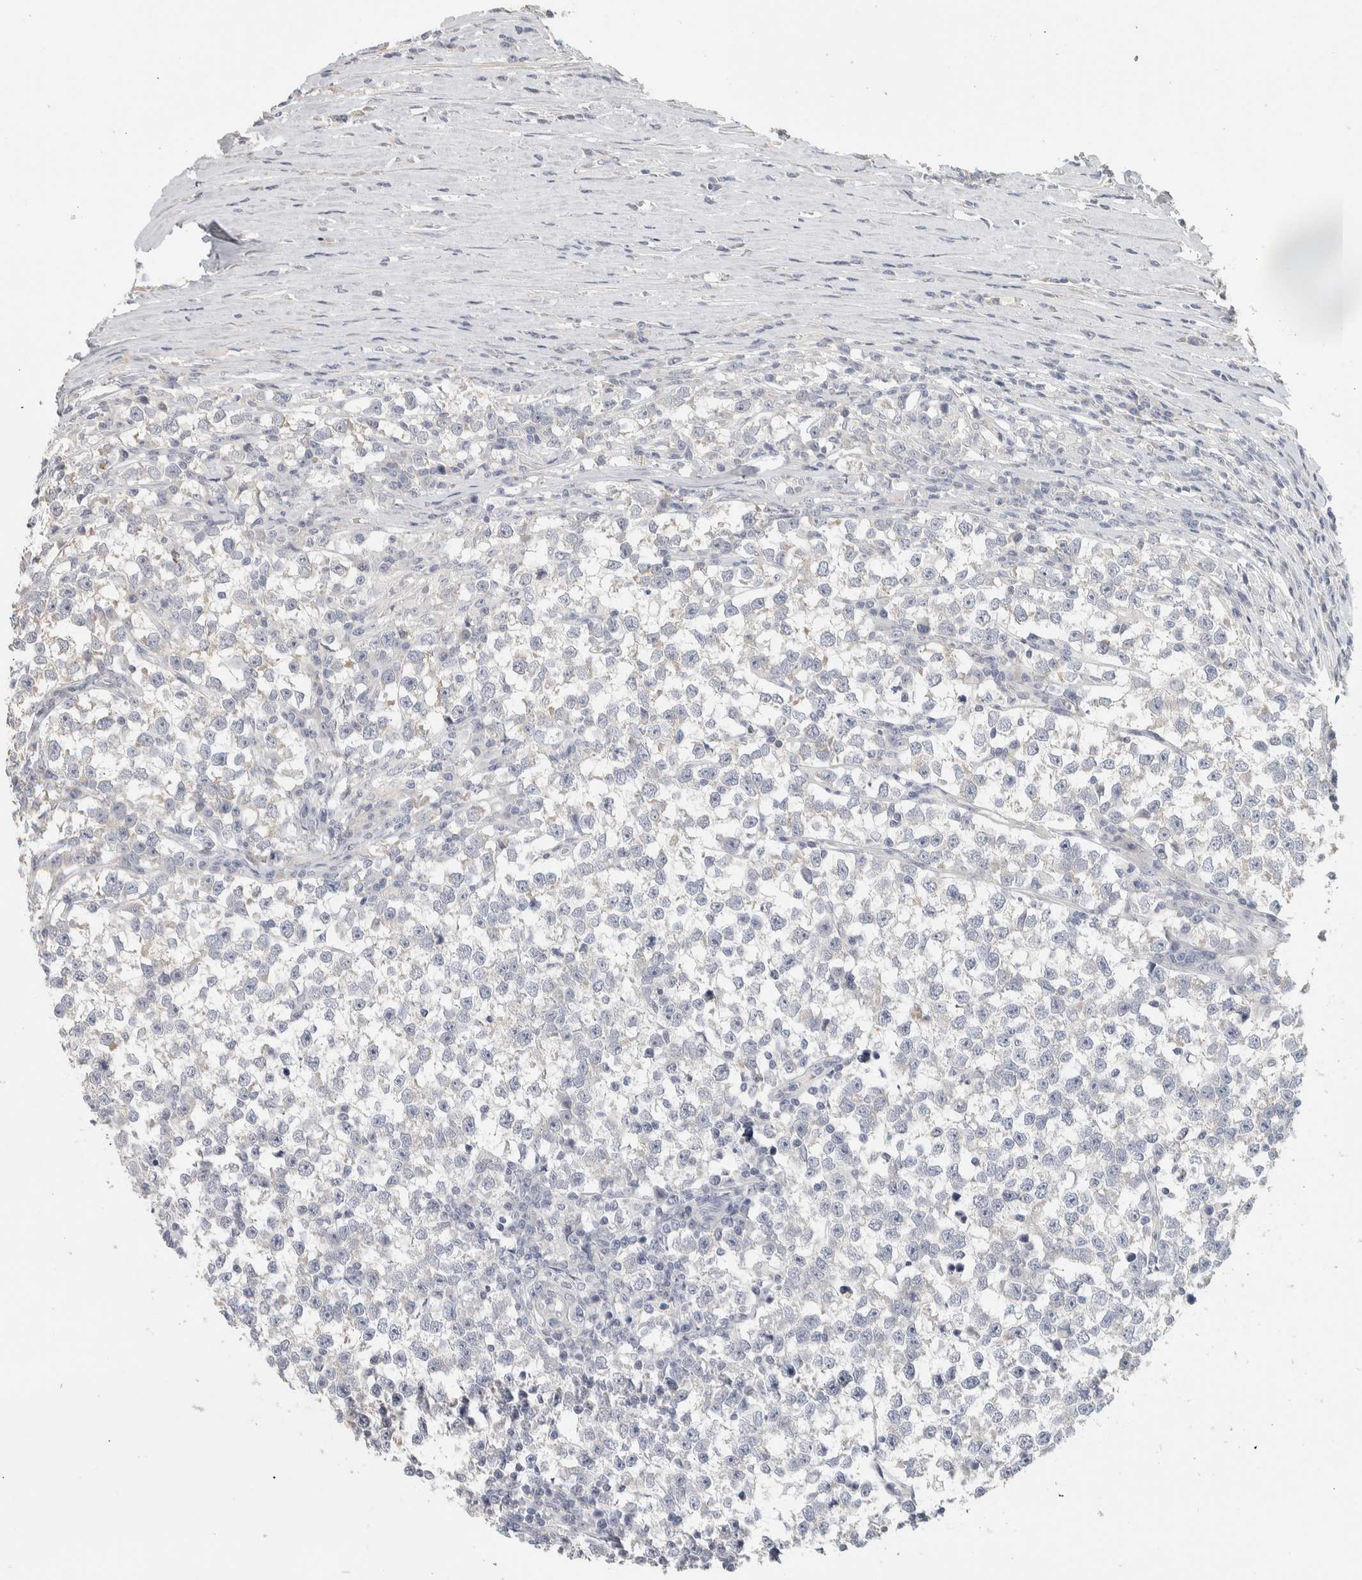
{"staining": {"intensity": "negative", "quantity": "none", "location": "none"}, "tissue": "testis cancer", "cell_type": "Tumor cells", "image_type": "cancer", "snomed": [{"axis": "morphology", "description": "Normal tissue, NOS"}, {"axis": "morphology", "description": "Seminoma, NOS"}, {"axis": "topography", "description": "Testis"}], "caption": "Photomicrograph shows no protein expression in tumor cells of seminoma (testis) tissue.", "gene": "DCXR", "patient": {"sex": "male", "age": 43}}